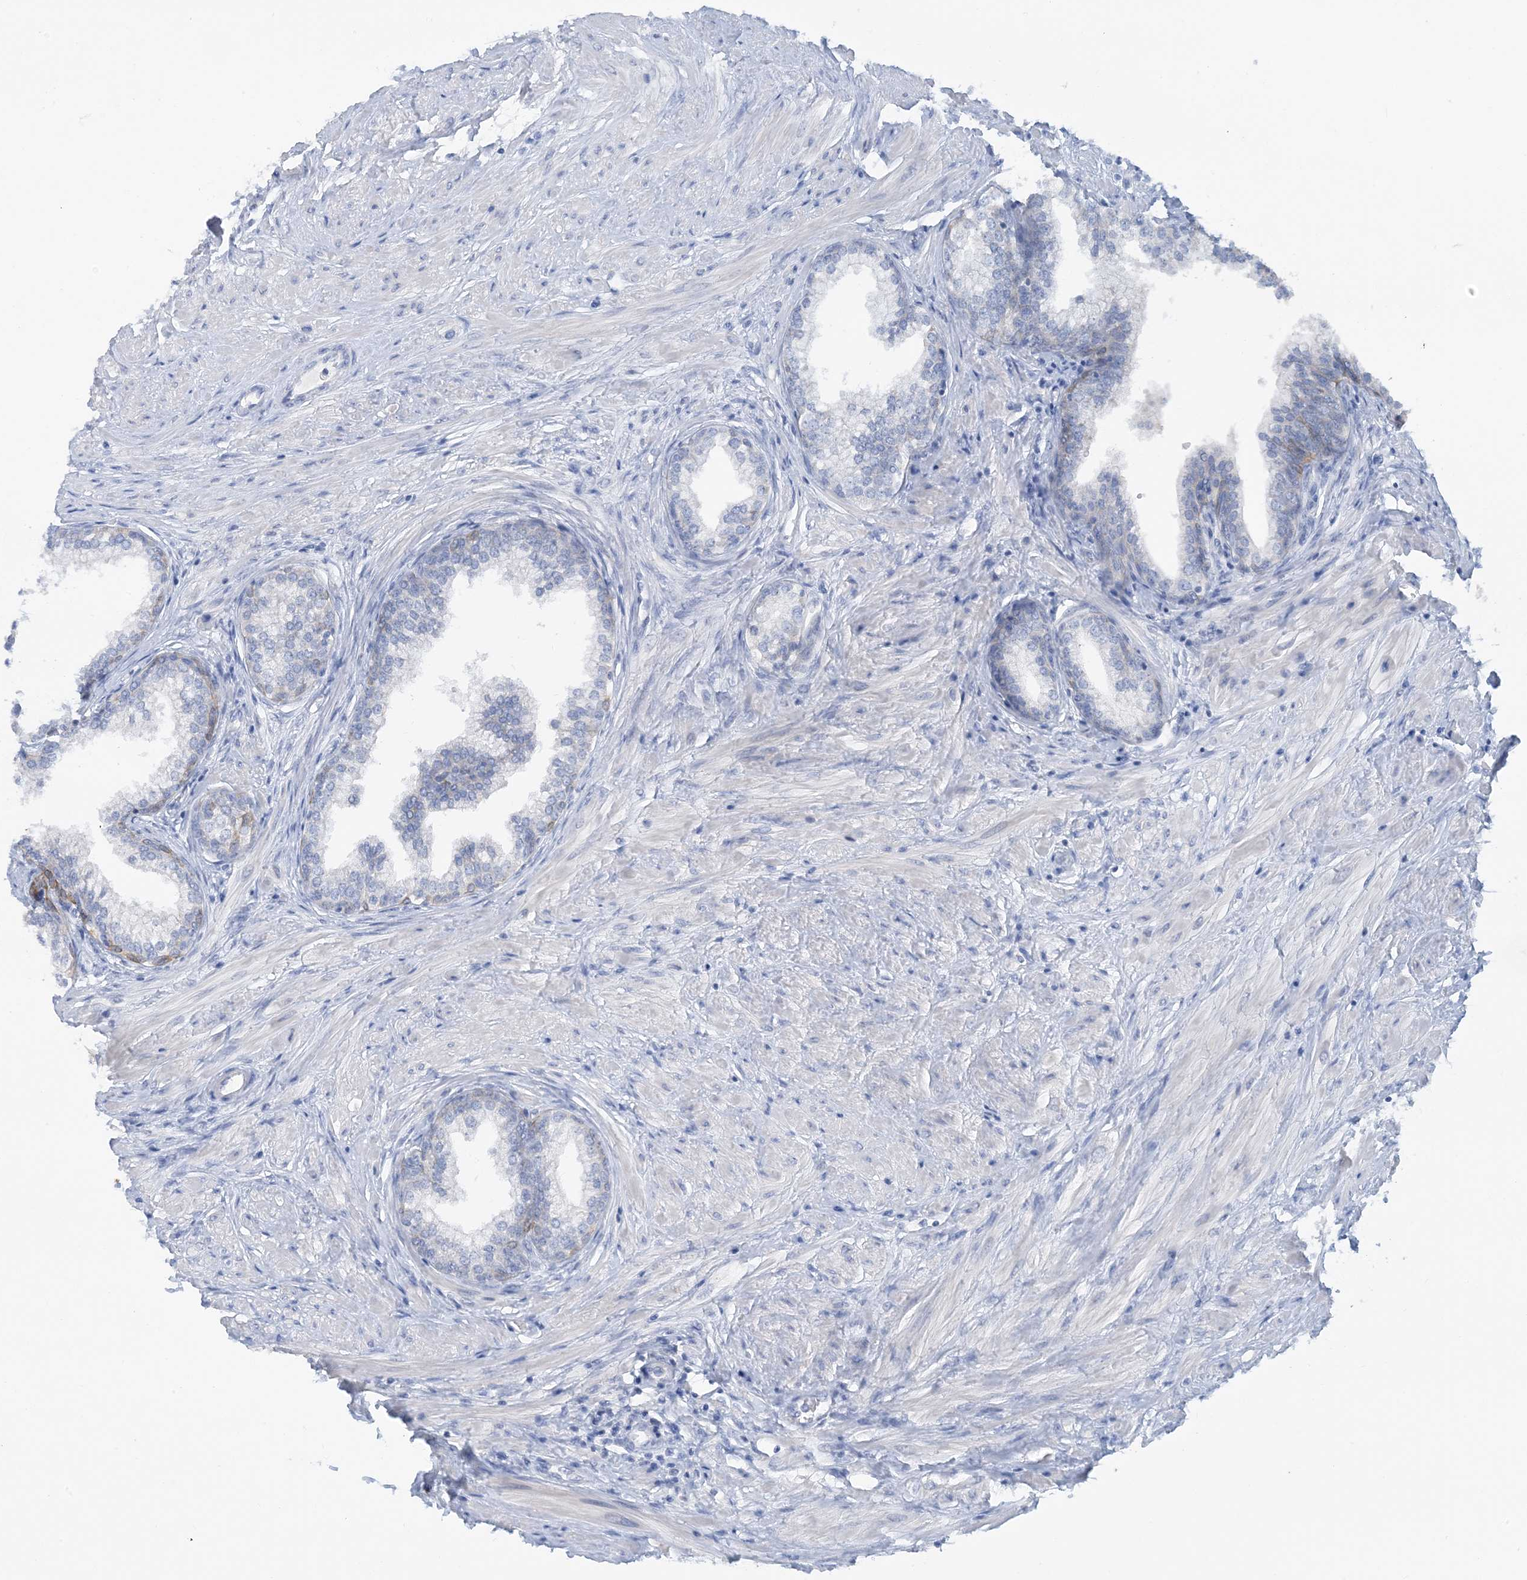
{"staining": {"intensity": "moderate", "quantity": "<25%", "location": "cytoplasmic/membranous"}, "tissue": "prostate", "cell_type": "Glandular cells", "image_type": "normal", "snomed": [{"axis": "morphology", "description": "Normal tissue, NOS"}, {"axis": "morphology", "description": "Urothelial carcinoma, Low grade"}, {"axis": "topography", "description": "Urinary bladder"}, {"axis": "topography", "description": "Prostate"}], "caption": "An image of human prostate stained for a protein demonstrates moderate cytoplasmic/membranous brown staining in glandular cells. Using DAB (3,3'-diaminobenzidine) (brown) and hematoxylin (blue) stains, captured at high magnification using brightfield microscopy.", "gene": "ZCCHC12", "patient": {"sex": "male", "age": 60}}